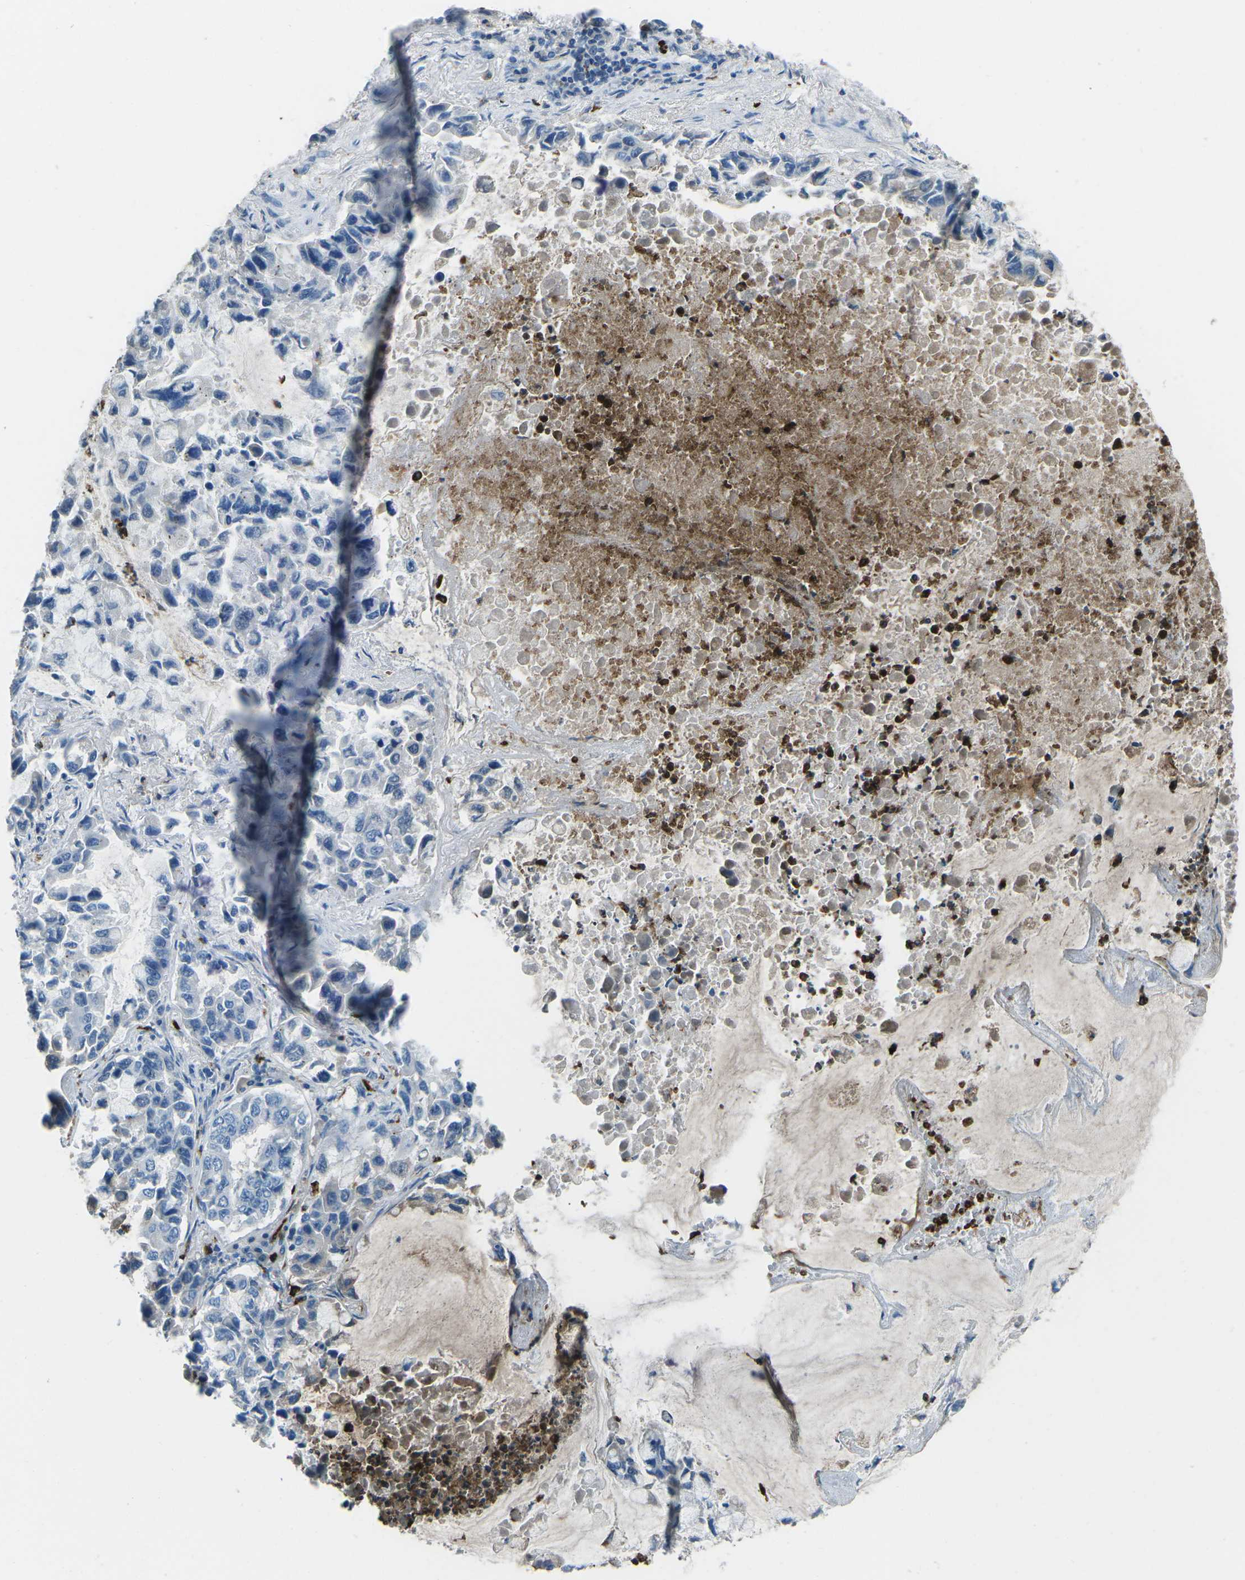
{"staining": {"intensity": "weak", "quantity": "<25%", "location": "cytoplasmic/membranous"}, "tissue": "lung cancer", "cell_type": "Tumor cells", "image_type": "cancer", "snomed": [{"axis": "morphology", "description": "Adenocarcinoma, NOS"}, {"axis": "topography", "description": "Lung"}], "caption": "The IHC image has no significant positivity in tumor cells of adenocarcinoma (lung) tissue.", "gene": "FCN1", "patient": {"sex": "male", "age": 64}}